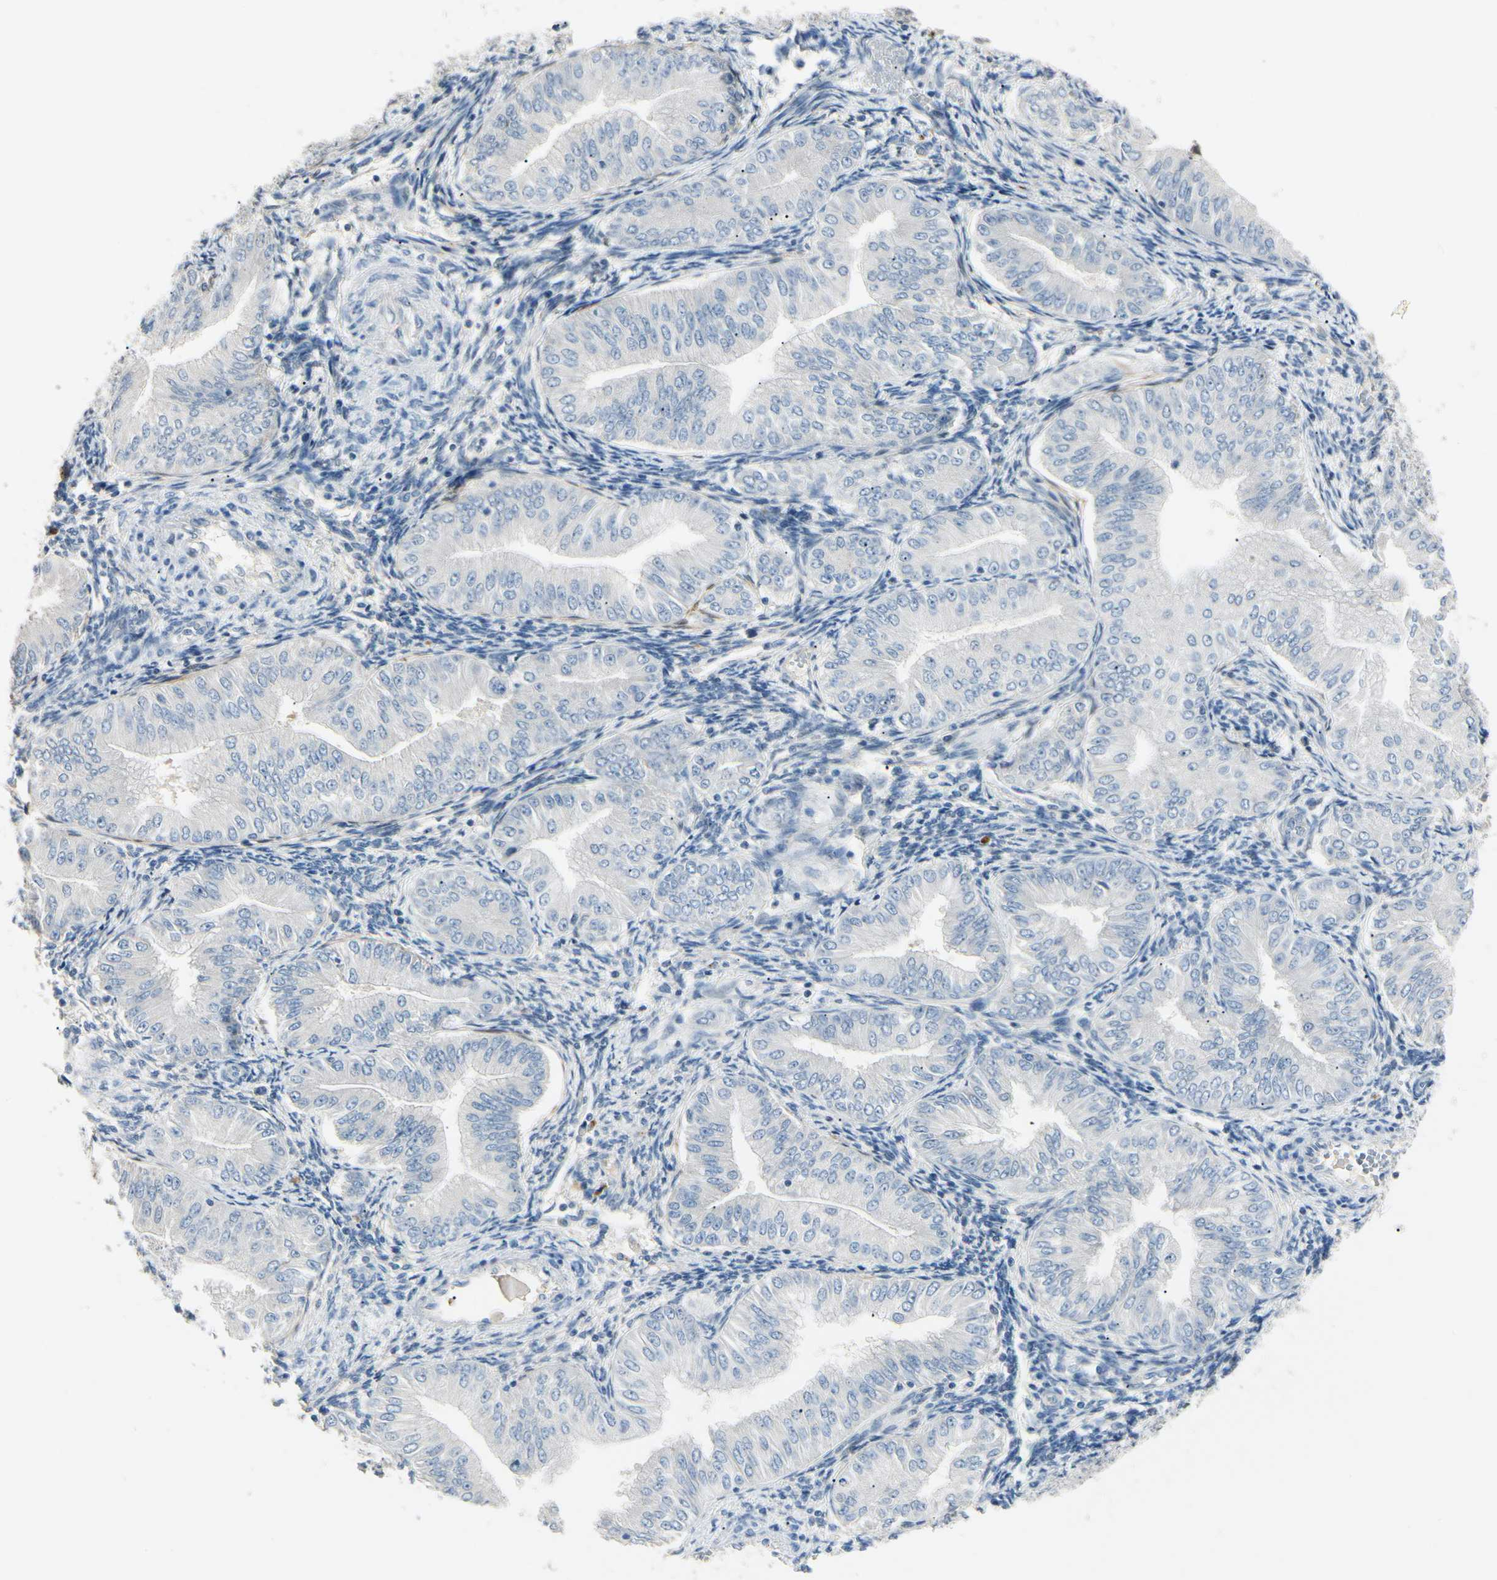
{"staining": {"intensity": "negative", "quantity": "none", "location": "none"}, "tissue": "endometrial cancer", "cell_type": "Tumor cells", "image_type": "cancer", "snomed": [{"axis": "morphology", "description": "Normal tissue, NOS"}, {"axis": "morphology", "description": "Adenocarcinoma, NOS"}, {"axis": "topography", "description": "Endometrium"}], "caption": "An image of endometrial cancer stained for a protein displays no brown staining in tumor cells. (DAB immunohistochemistry, high magnification).", "gene": "GNE", "patient": {"sex": "female", "age": 53}}